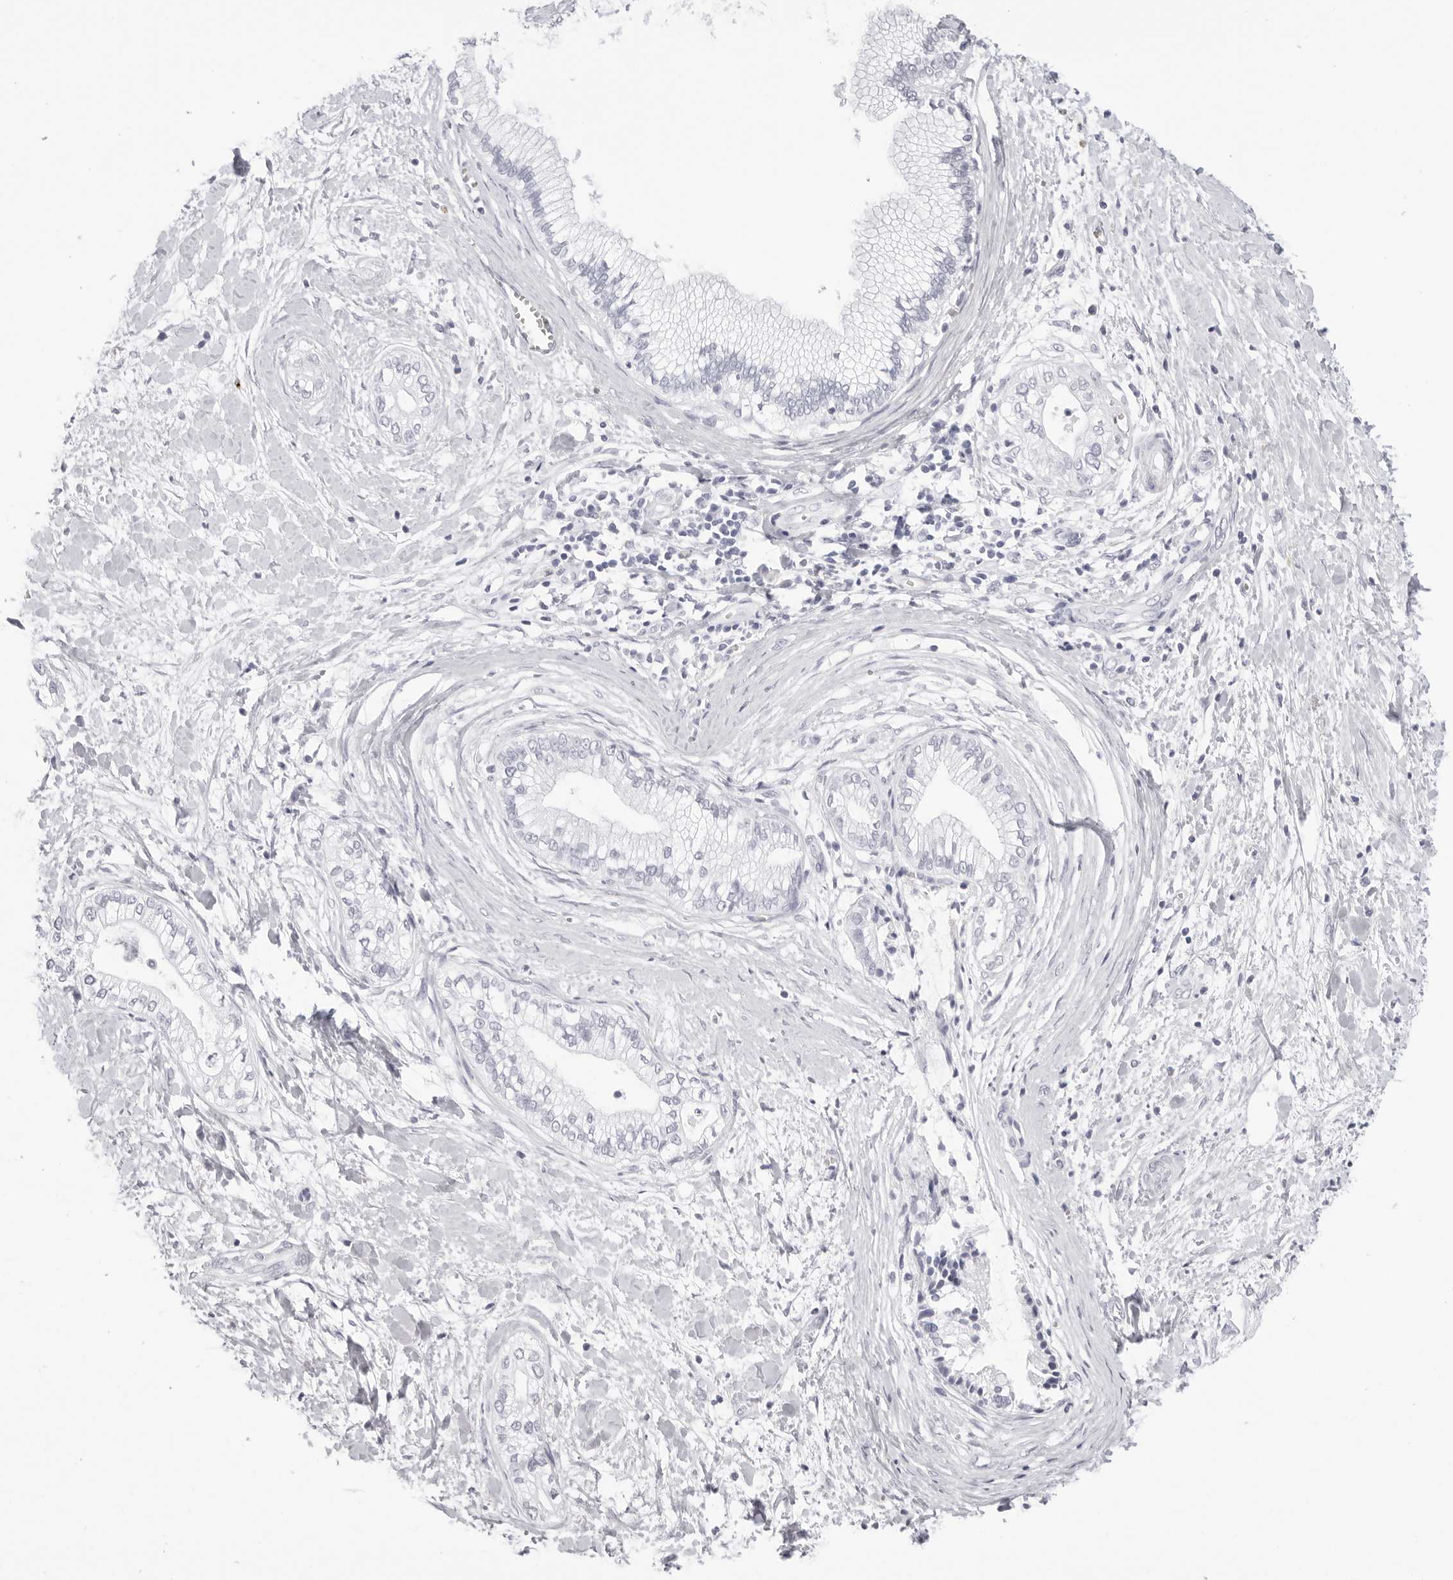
{"staining": {"intensity": "negative", "quantity": "none", "location": "none"}, "tissue": "pancreatic cancer", "cell_type": "Tumor cells", "image_type": "cancer", "snomed": [{"axis": "morphology", "description": "Adenocarcinoma, NOS"}, {"axis": "topography", "description": "Pancreas"}], "caption": "An immunohistochemistry (IHC) histopathology image of pancreatic cancer is shown. There is no staining in tumor cells of pancreatic cancer. Brightfield microscopy of immunohistochemistry stained with DAB (3,3'-diaminobenzidine) (brown) and hematoxylin (blue), captured at high magnification.", "gene": "CST5", "patient": {"sex": "male", "age": 68}}